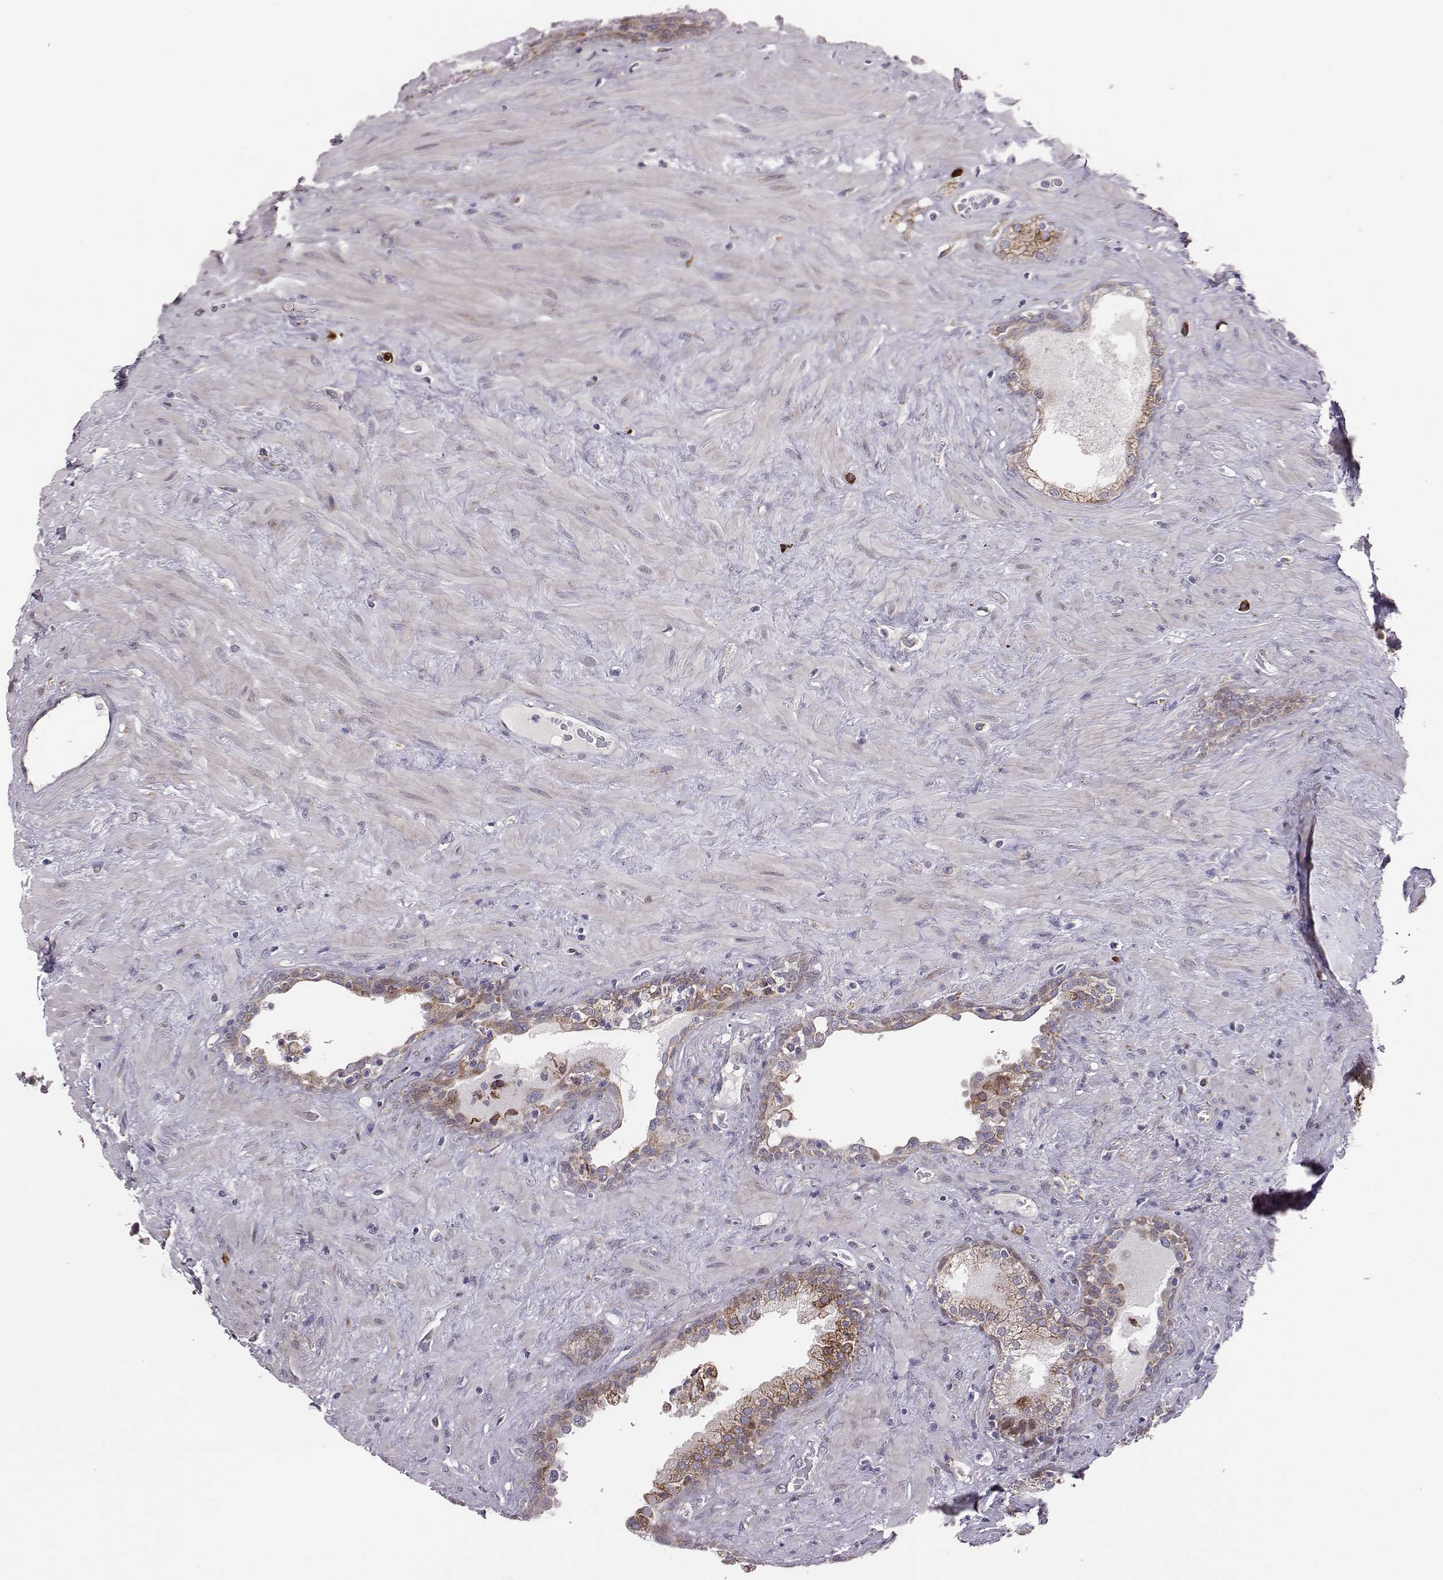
{"staining": {"intensity": "strong", "quantity": ">75%", "location": "cytoplasmic/membranous"}, "tissue": "prostate", "cell_type": "Glandular cells", "image_type": "normal", "snomed": [{"axis": "morphology", "description": "Normal tissue, NOS"}, {"axis": "topography", "description": "Prostate"}], "caption": "Immunohistochemical staining of unremarkable prostate shows strong cytoplasmic/membranous protein expression in about >75% of glandular cells. Immunohistochemistry (ihc) stains the protein of interest in brown and the nuclei are stained blue.", "gene": "SELENOI", "patient": {"sex": "male", "age": 63}}